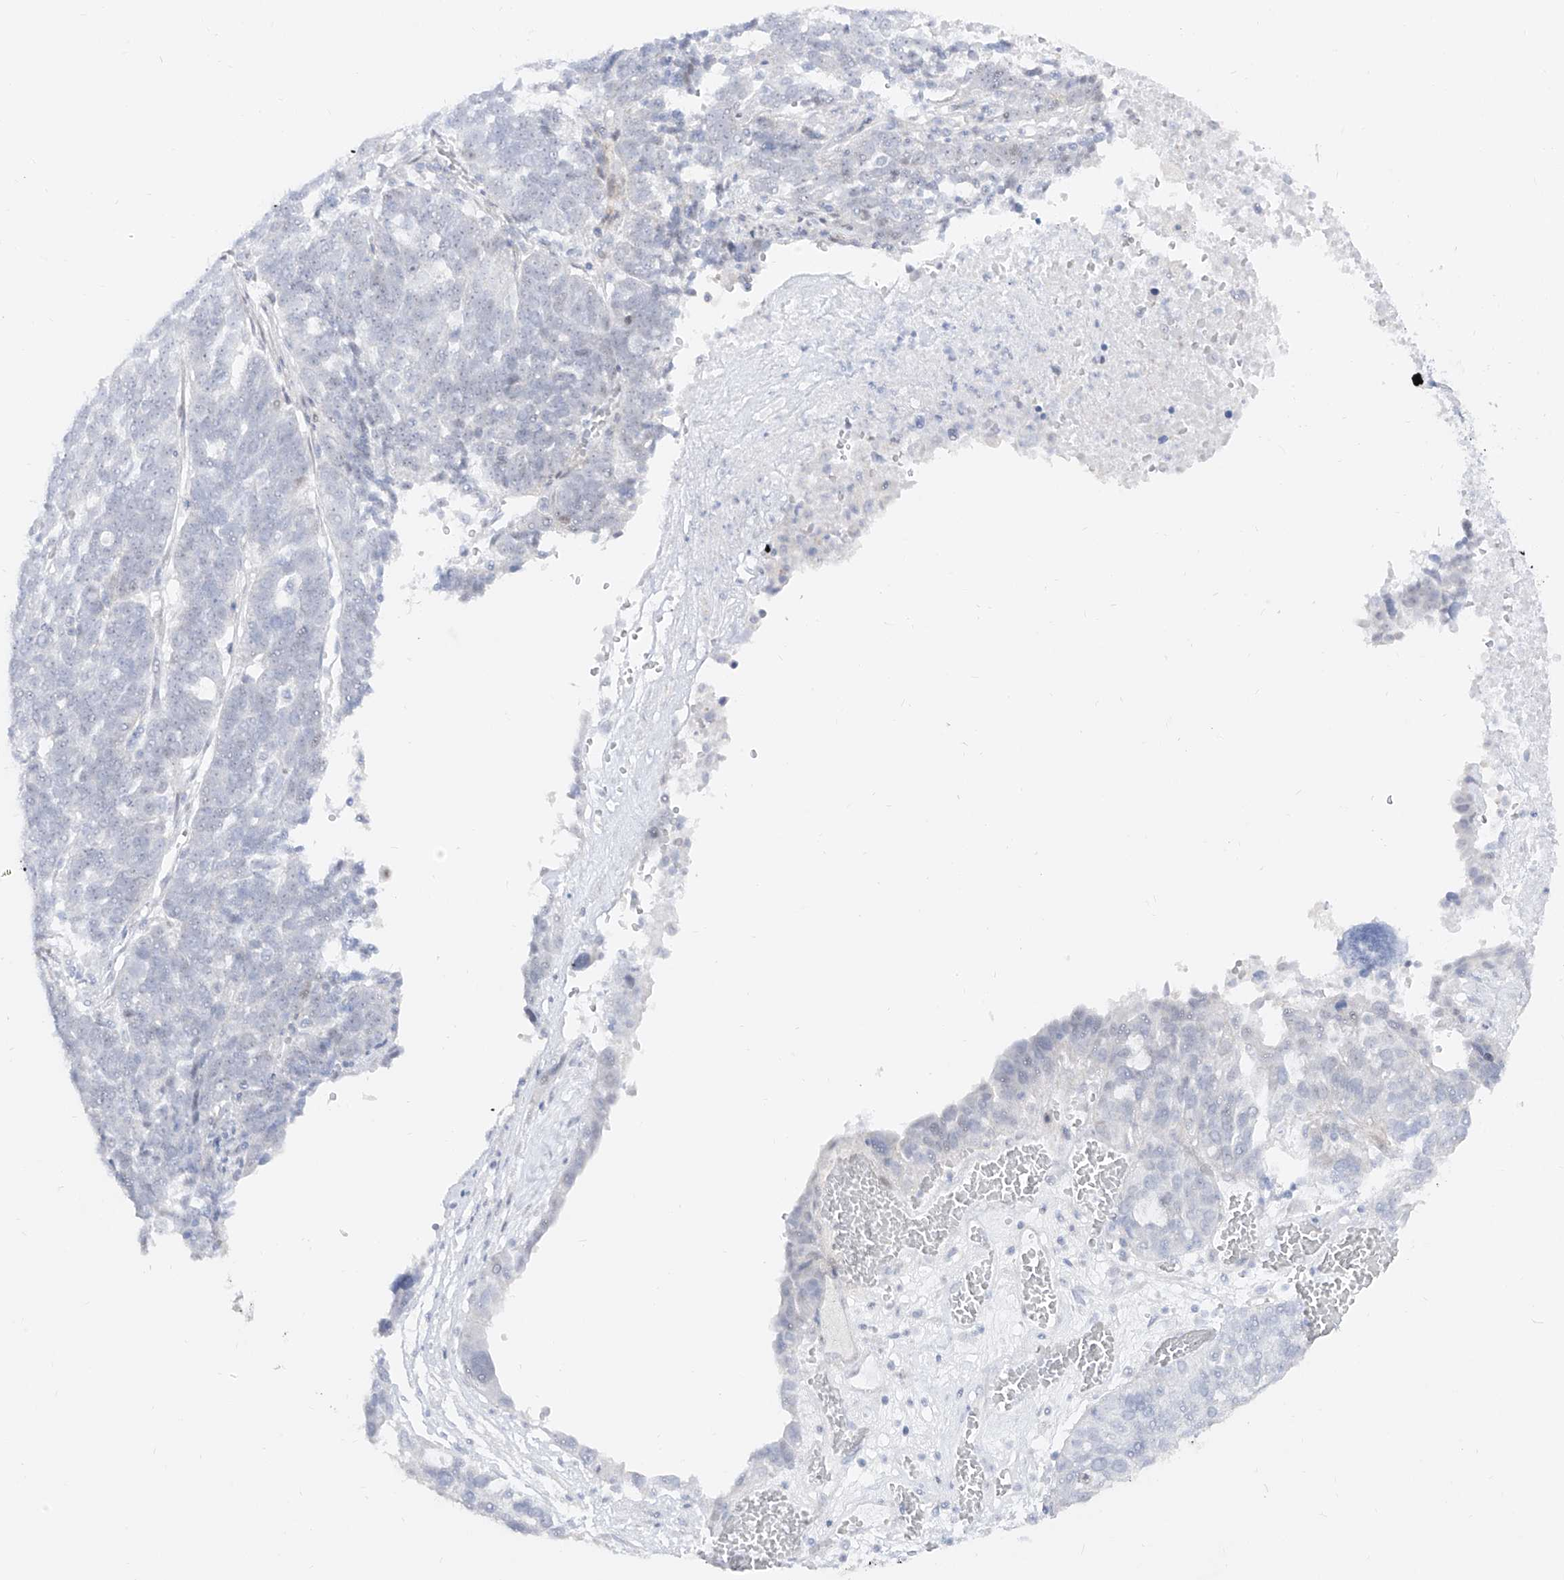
{"staining": {"intensity": "negative", "quantity": "none", "location": "none"}, "tissue": "ovarian cancer", "cell_type": "Tumor cells", "image_type": "cancer", "snomed": [{"axis": "morphology", "description": "Cystadenocarcinoma, serous, NOS"}, {"axis": "topography", "description": "Ovary"}], "caption": "IHC micrograph of neoplastic tissue: ovarian serous cystadenocarcinoma stained with DAB (3,3'-diaminobenzidine) demonstrates no significant protein expression in tumor cells. The staining was performed using DAB (3,3'-diaminobenzidine) to visualize the protein expression in brown, while the nuclei were stained in blue with hematoxylin (Magnification: 20x).", "gene": "ZNF180", "patient": {"sex": "female", "age": 59}}